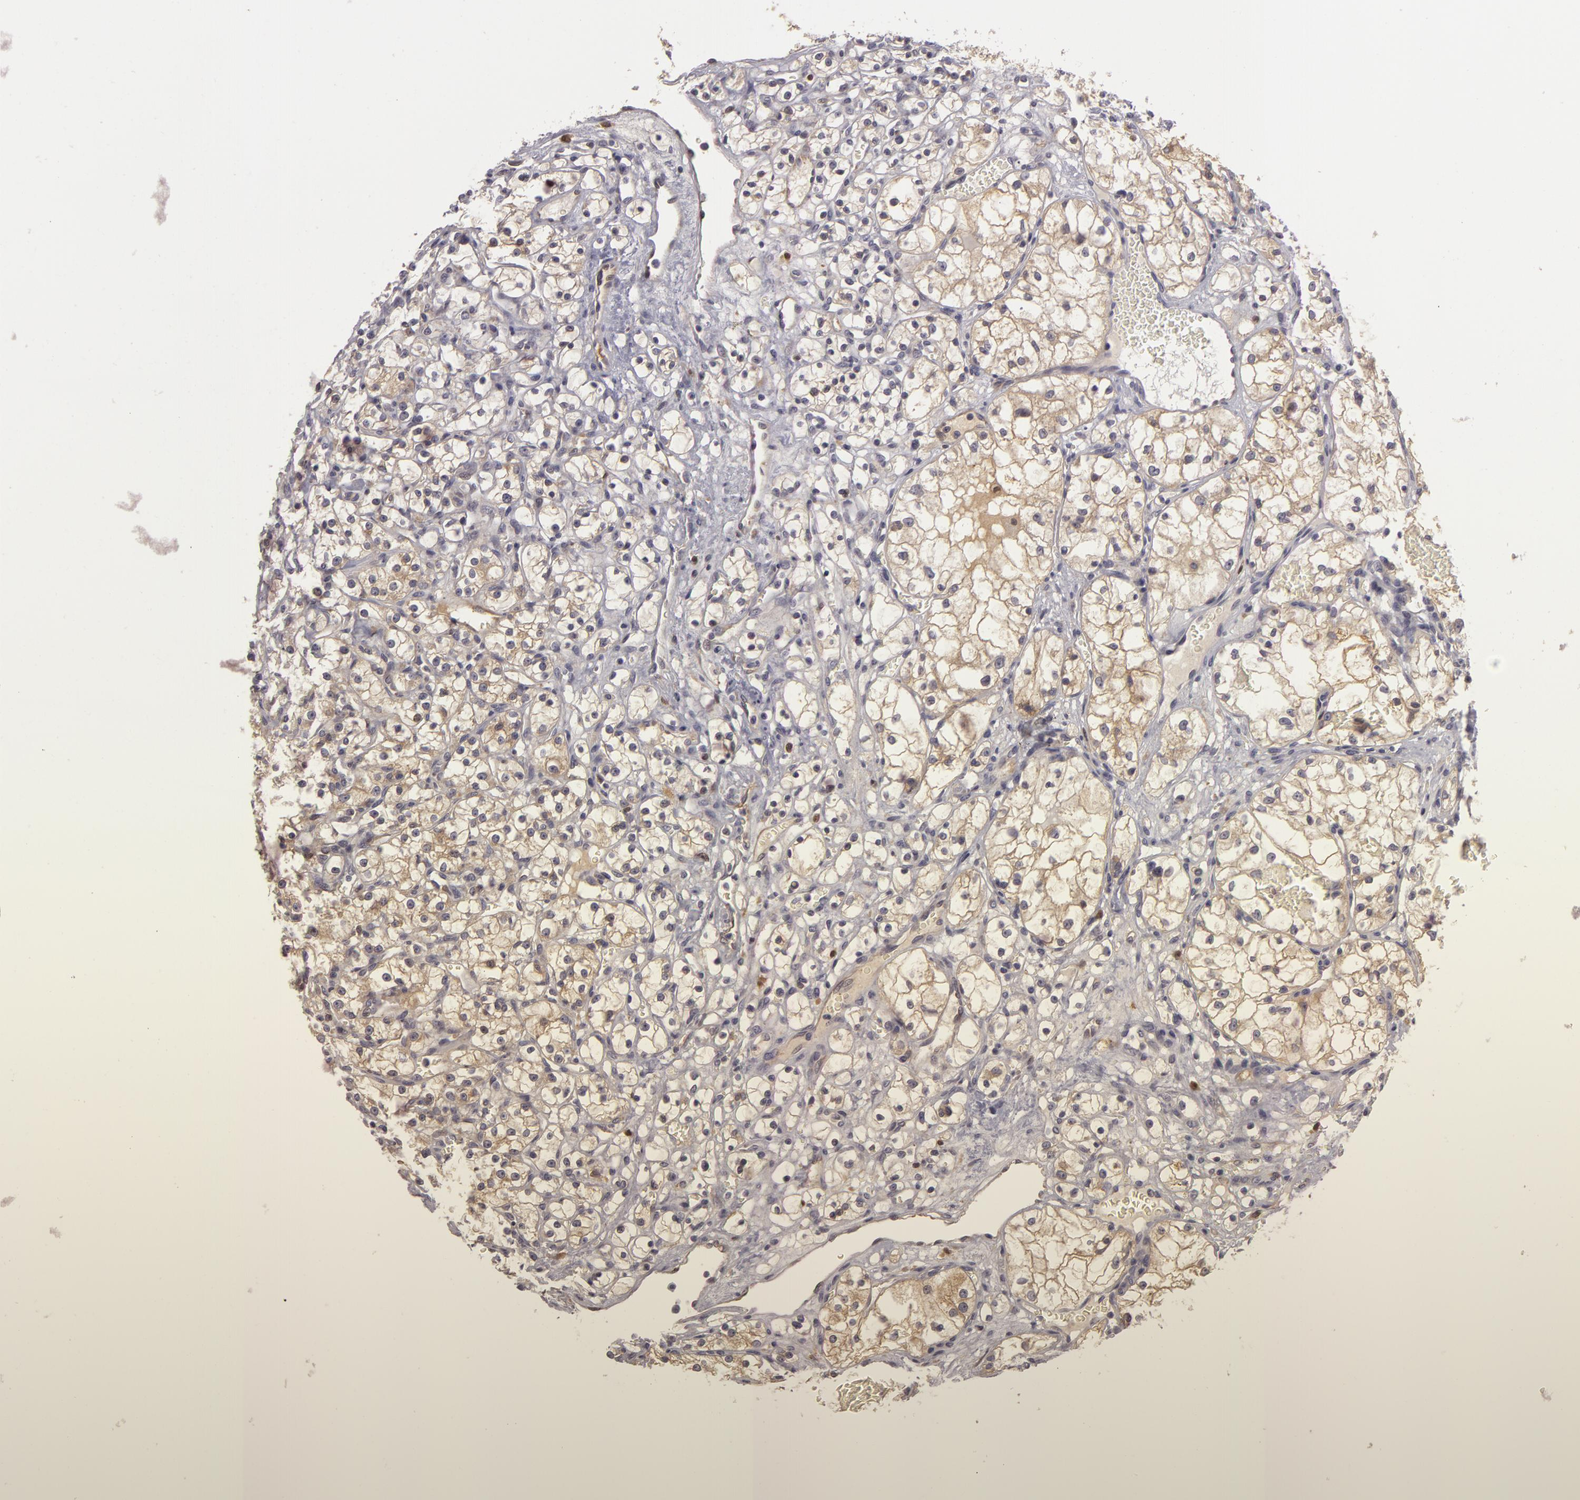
{"staining": {"intensity": "moderate", "quantity": "<25%", "location": "cytoplasmic/membranous"}, "tissue": "renal cancer", "cell_type": "Tumor cells", "image_type": "cancer", "snomed": [{"axis": "morphology", "description": "Adenocarcinoma, NOS"}, {"axis": "topography", "description": "Kidney"}], "caption": "A high-resolution micrograph shows immunohistochemistry staining of renal adenocarcinoma, which displays moderate cytoplasmic/membranous positivity in about <25% of tumor cells.", "gene": "ZNF229", "patient": {"sex": "male", "age": 61}}